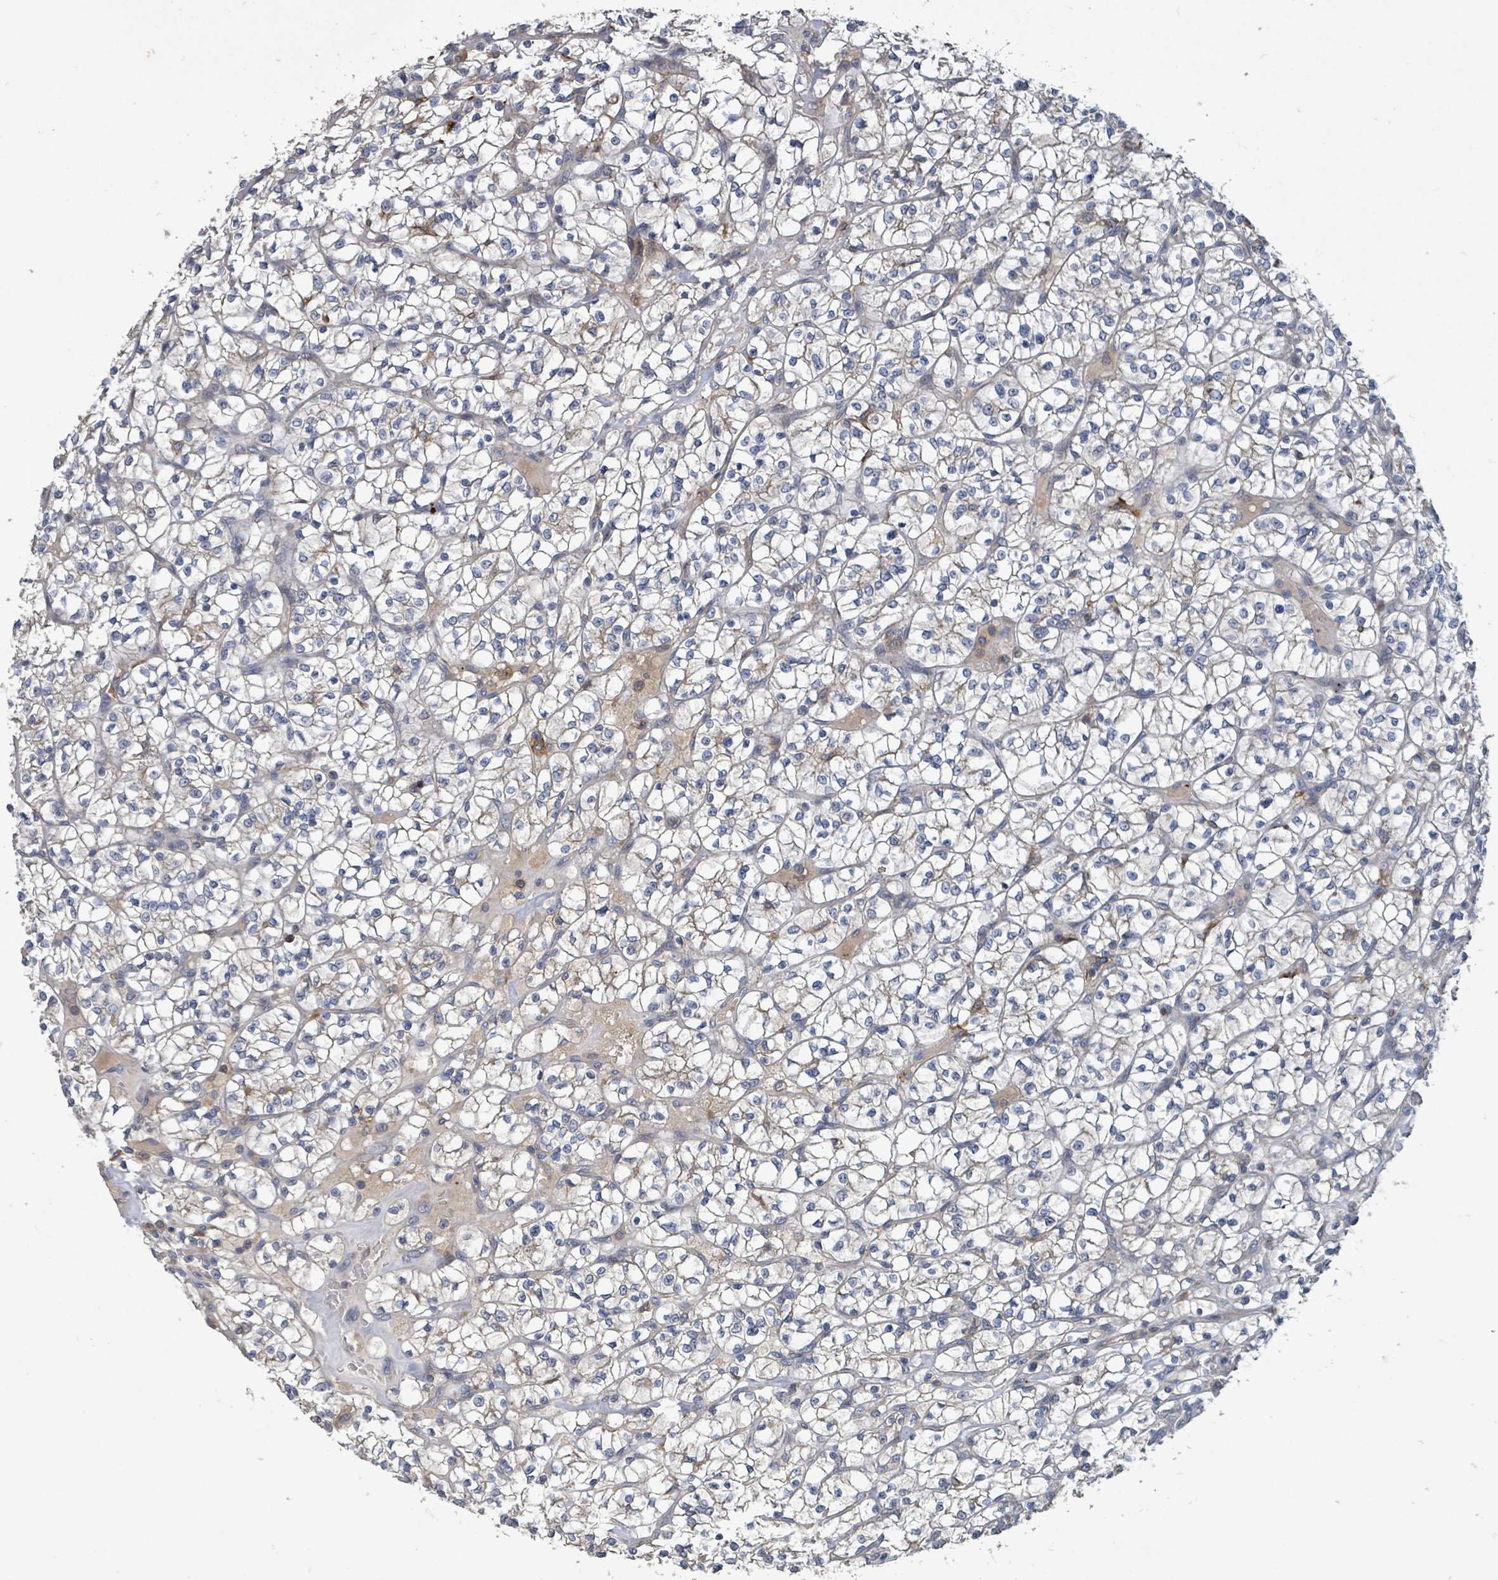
{"staining": {"intensity": "negative", "quantity": "none", "location": "none"}, "tissue": "renal cancer", "cell_type": "Tumor cells", "image_type": "cancer", "snomed": [{"axis": "morphology", "description": "Adenocarcinoma, NOS"}, {"axis": "topography", "description": "Kidney"}], "caption": "A high-resolution micrograph shows IHC staining of adenocarcinoma (renal), which exhibits no significant expression in tumor cells. (DAB (3,3'-diaminobenzidine) immunohistochemistry (IHC) with hematoxylin counter stain).", "gene": "PLAAT1", "patient": {"sex": "female", "age": 64}}